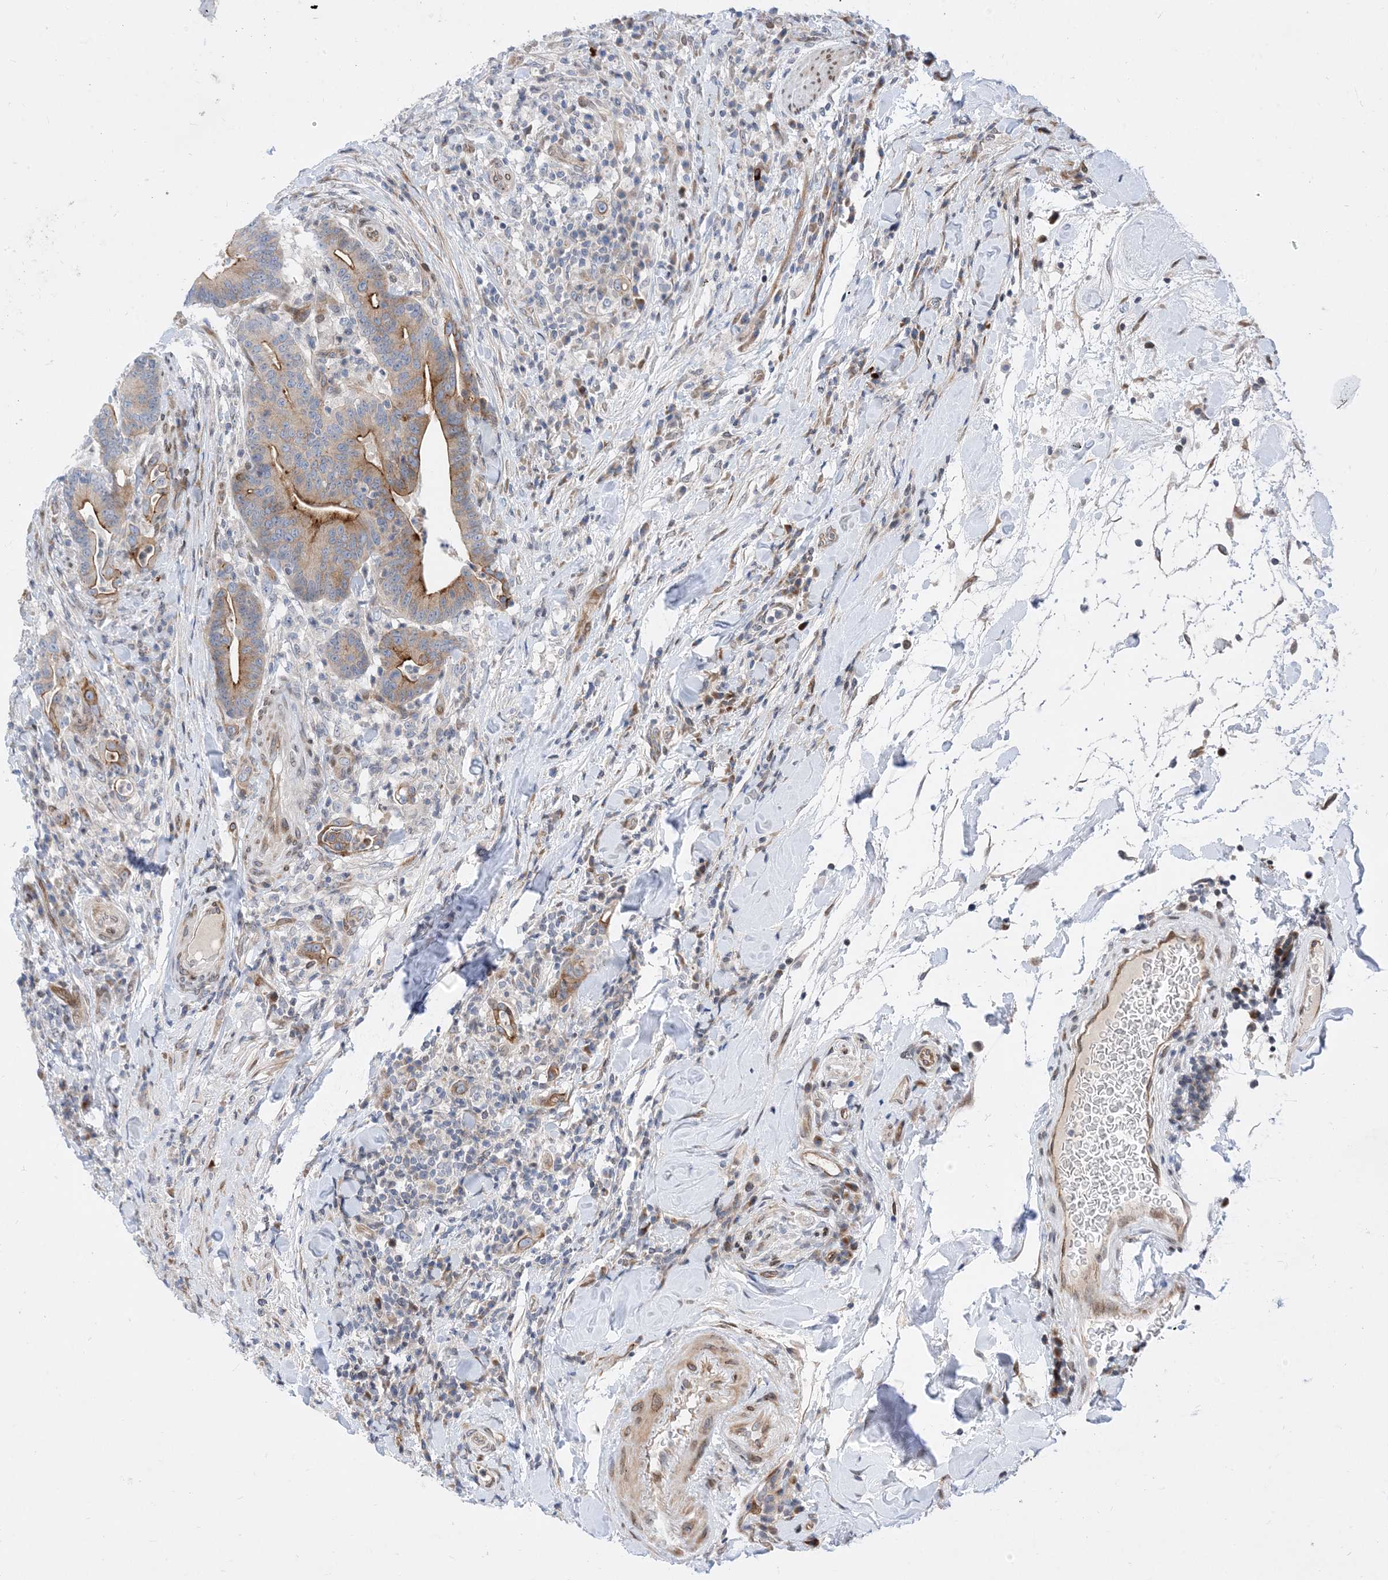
{"staining": {"intensity": "moderate", "quantity": ">75%", "location": "cytoplasmic/membranous"}, "tissue": "colorectal cancer", "cell_type": "Tumor cells", "image_type": "cancer", "snomed": [{"axis": "morphology", "description": "Adenocarcinoma, NOS"}, {"axis": "topography", "description": "Colon"}], "caption": "Immunohistochemical staining of human colorectal cancer (adenocarcinoma) reveals moderate cytoplasmic/membranous protein staining in about >75% of tumor cells. Nuclei are stained in blue.", "gene": "TYSND1", "patient": {"sex": "female", "age": 66}}